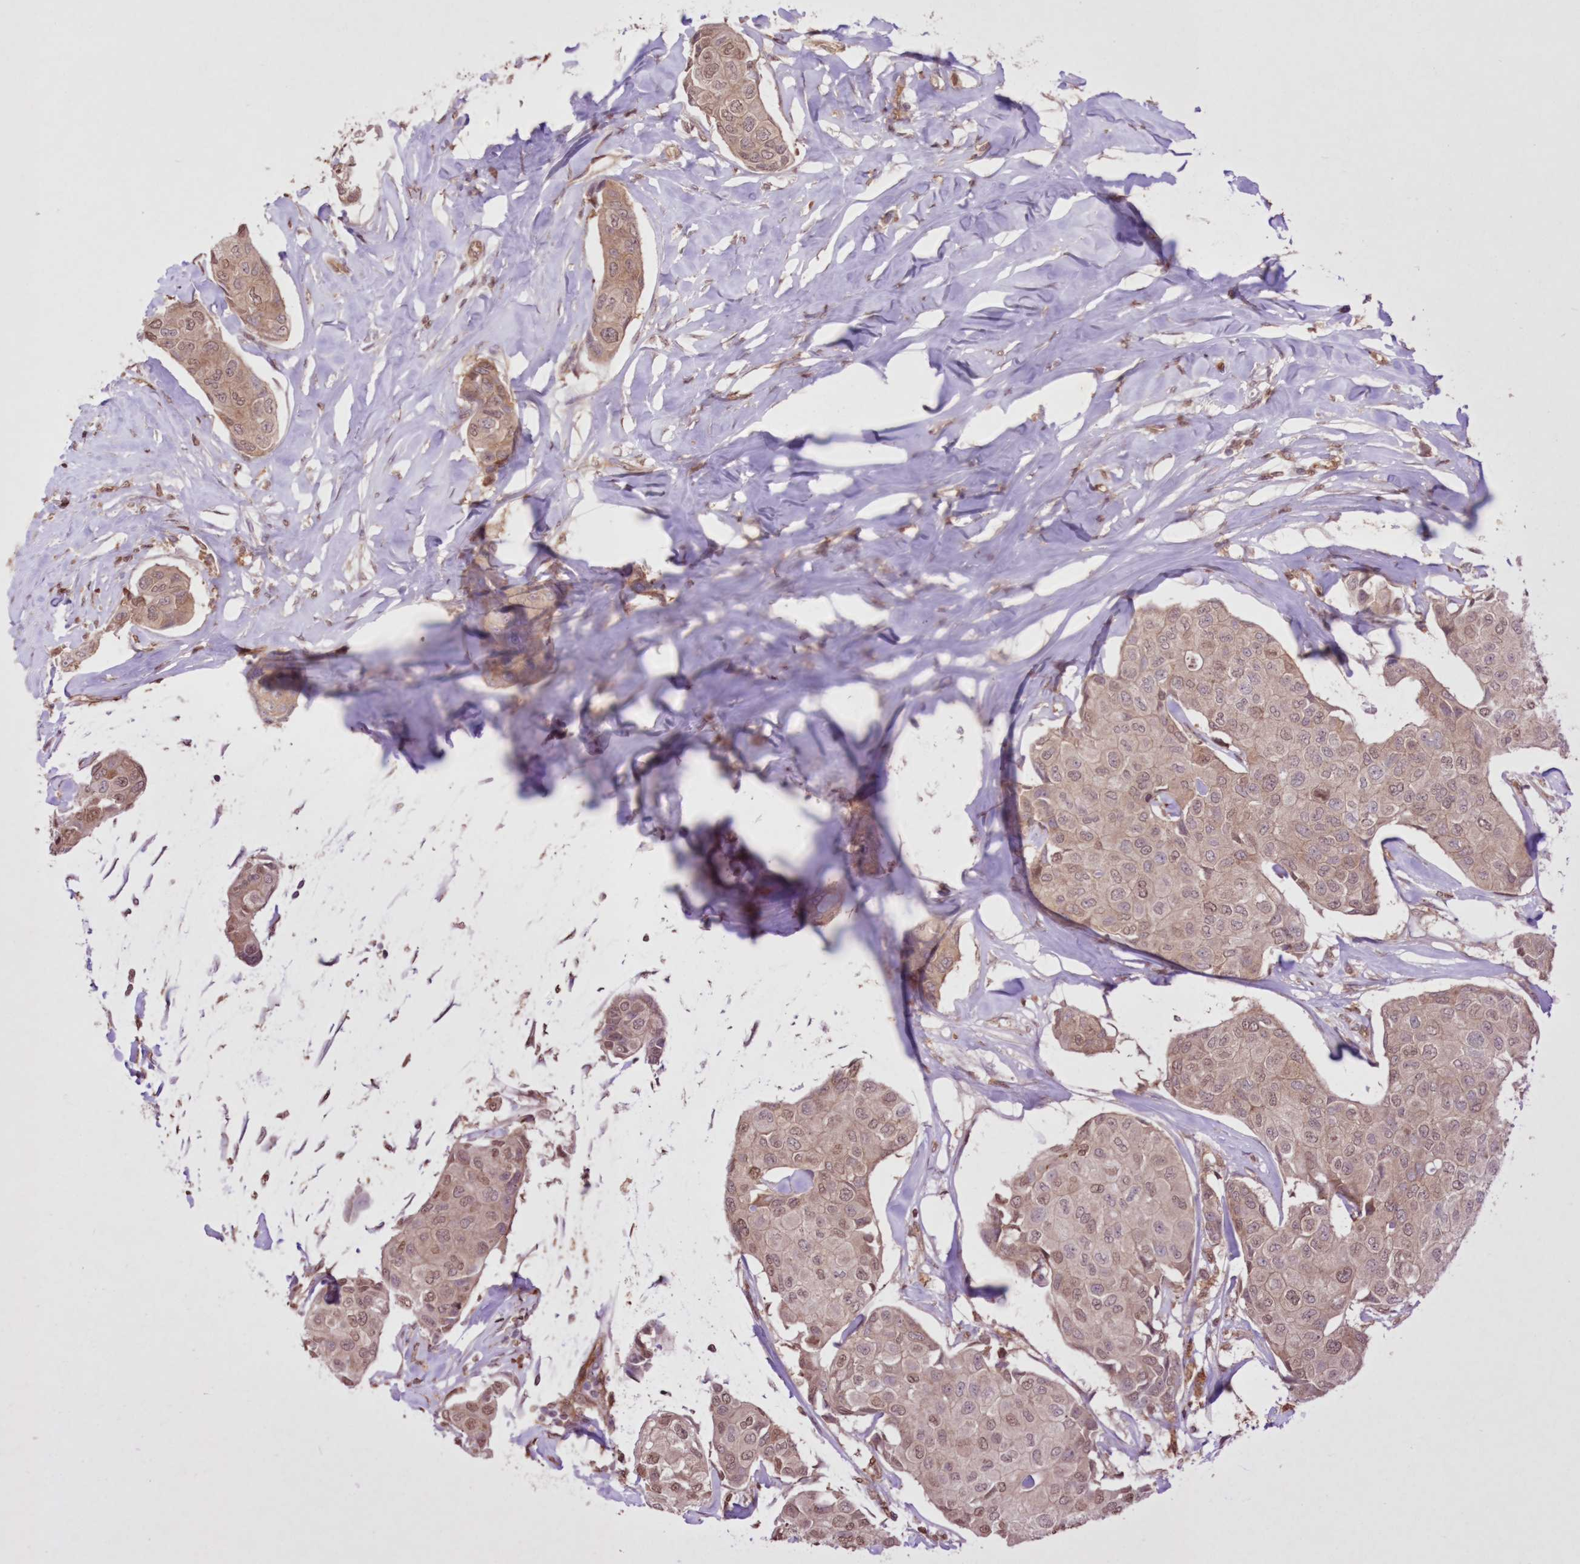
{"staining": {"intensity": "weak", "quantity": ">75%", "location": "cytoplasmic/membranous,nuclear"}, "tissue": "breast cancer", "cell_type": "Tumor cells", "image_type": "cancer", "snomed": [{"axis": "morphology", "description": "Duct carcinoma"}, {"axis": "topography", "description": "Breast"}], "caption": "Immunohistochemical staining of breast cancer reveals low levels of weak cytoplasmic/membranous and nuclear protein staining in approximately >75% of tumor cells.", "gene": "FCHO2", "patient": {"sex": "female", "age": 80}}